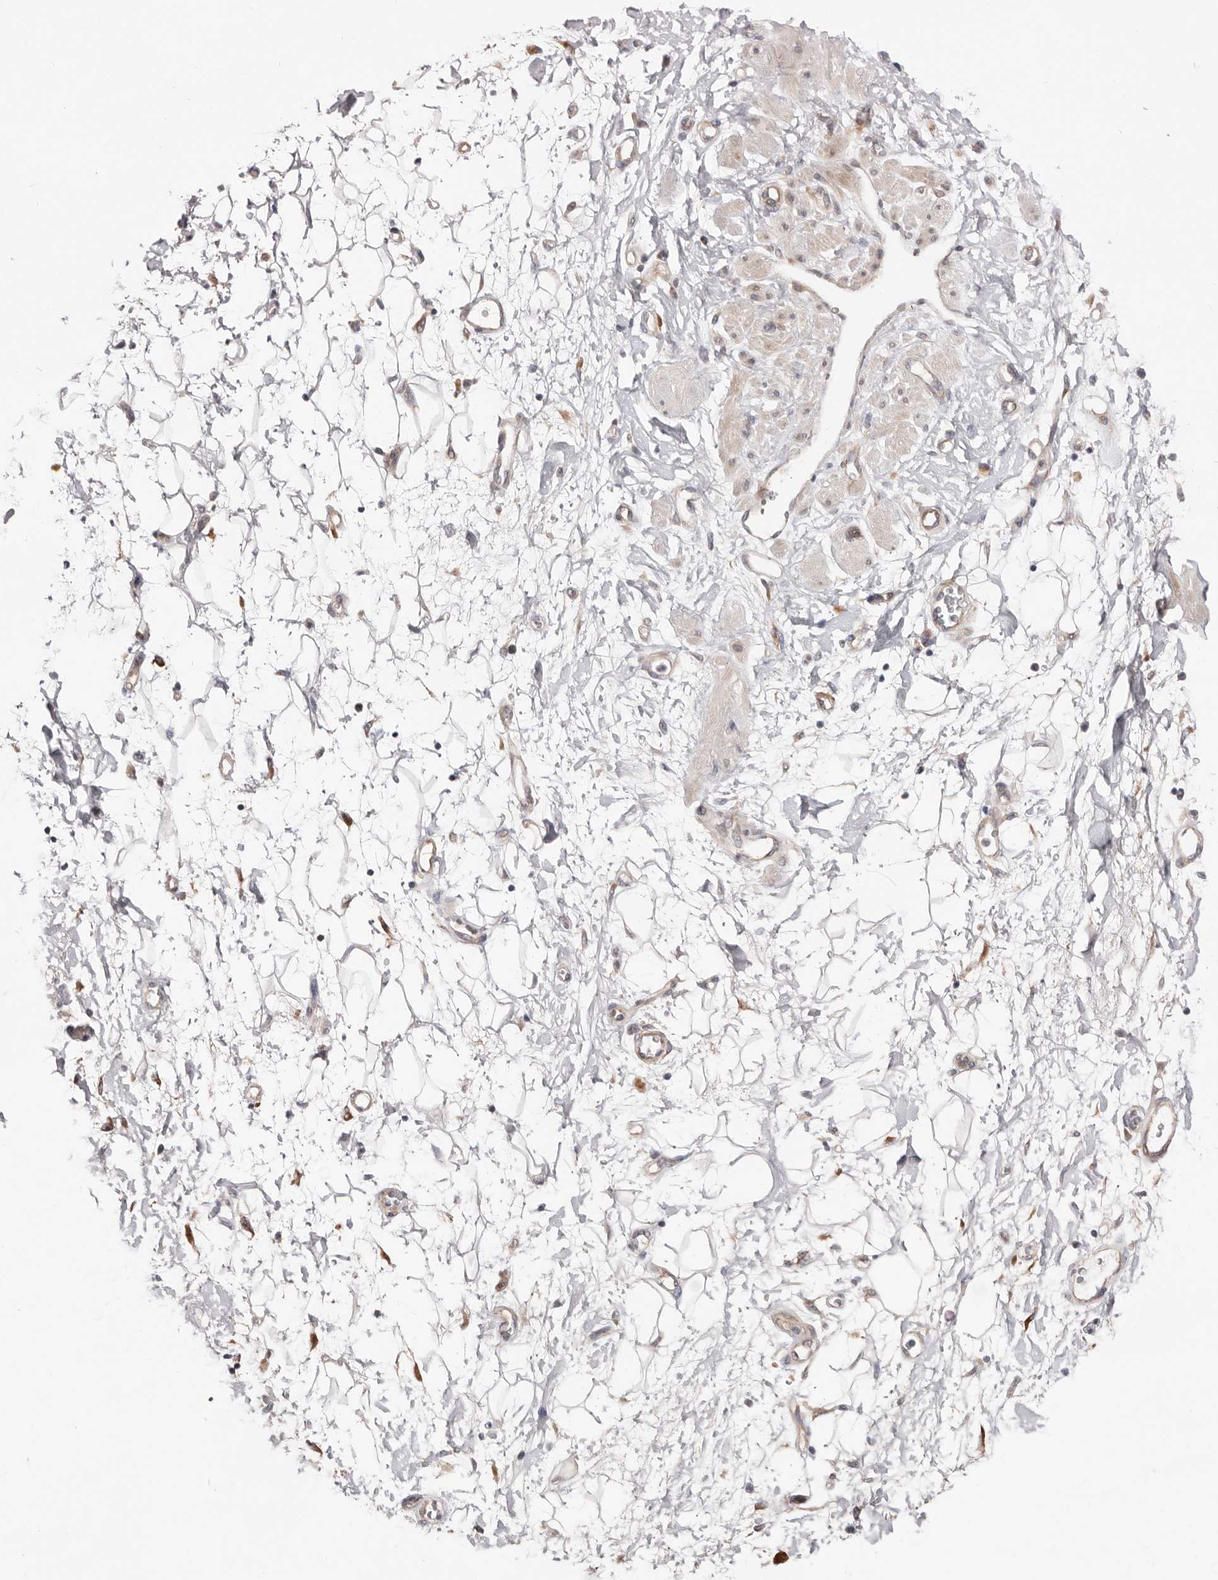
{"staining": {"intensity": "weak", "quantity": "<25%", "location": "cytoplasmic/membranous"}, "tissue": "adipose tissue", "cell_type": "Adipocytes", "image_type": "normal", "snomed": [{"axis": "morphology", "description": "Normal tissue, NOS"}, {"axis": "morphology", "description": "Adenocarcinoma, NOS"}, {"axis": "topography", "description": "Pancreas"}, {"axis": "topography", "description": "Peripheral nerve tissue"}], "caption": "IHC histopathology image of benign adipose tissue: human adipose tissue stained with DAB (3,3'-diaminobenzidine) displays no significant protein staining in adipocytes. (DAB (3,3'-diaminobenzidine) immunohistochemistry visualized using brightfield microscopy, high magnification).", "gene": "USH1C", "patient": {"sex": "male", "age": 59}}